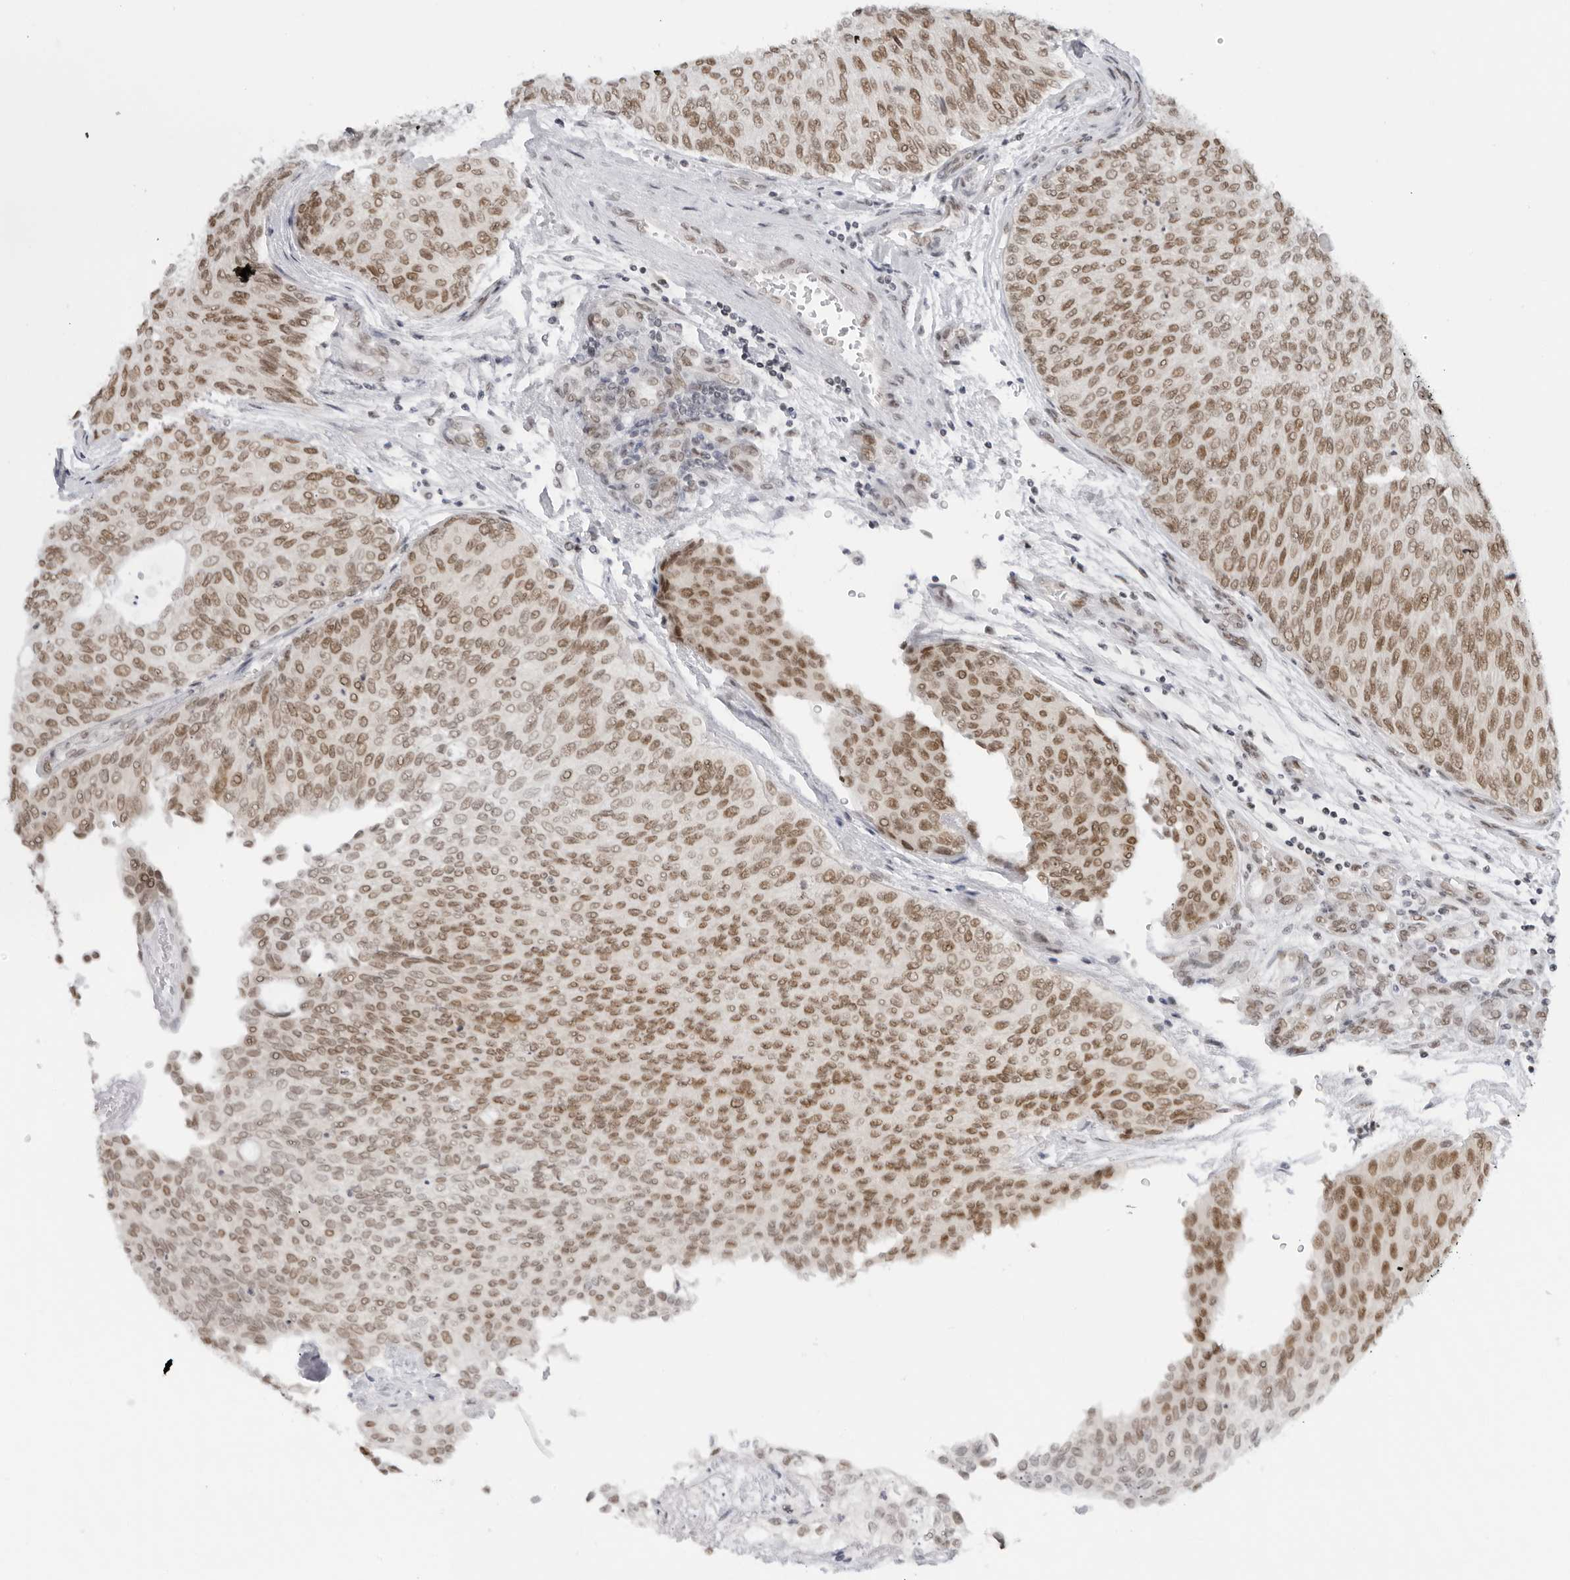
{"staining": {"intensity": "moderate", "quantity": ">75%", "location": "nuclear"}, "tissue": "urothelial cancer", "cell_type": "Tumor cells", "image_type": "cancer", "snomed": [{"axis": "morphology", "description": "Urothelial carcinoma, Low grade"}, {"axis": "topography", "description": "Urinary bladder"}], "caption": "This micrograph demonstrates urothelial cancer stained with IHC to label a protein in brown. The nuclear of tumor cells show moderate positivity for the protein. Nuclei are counter-stained blue.", "gene": "FOXK2", "patient": {"sex": "female", "age": 79}}